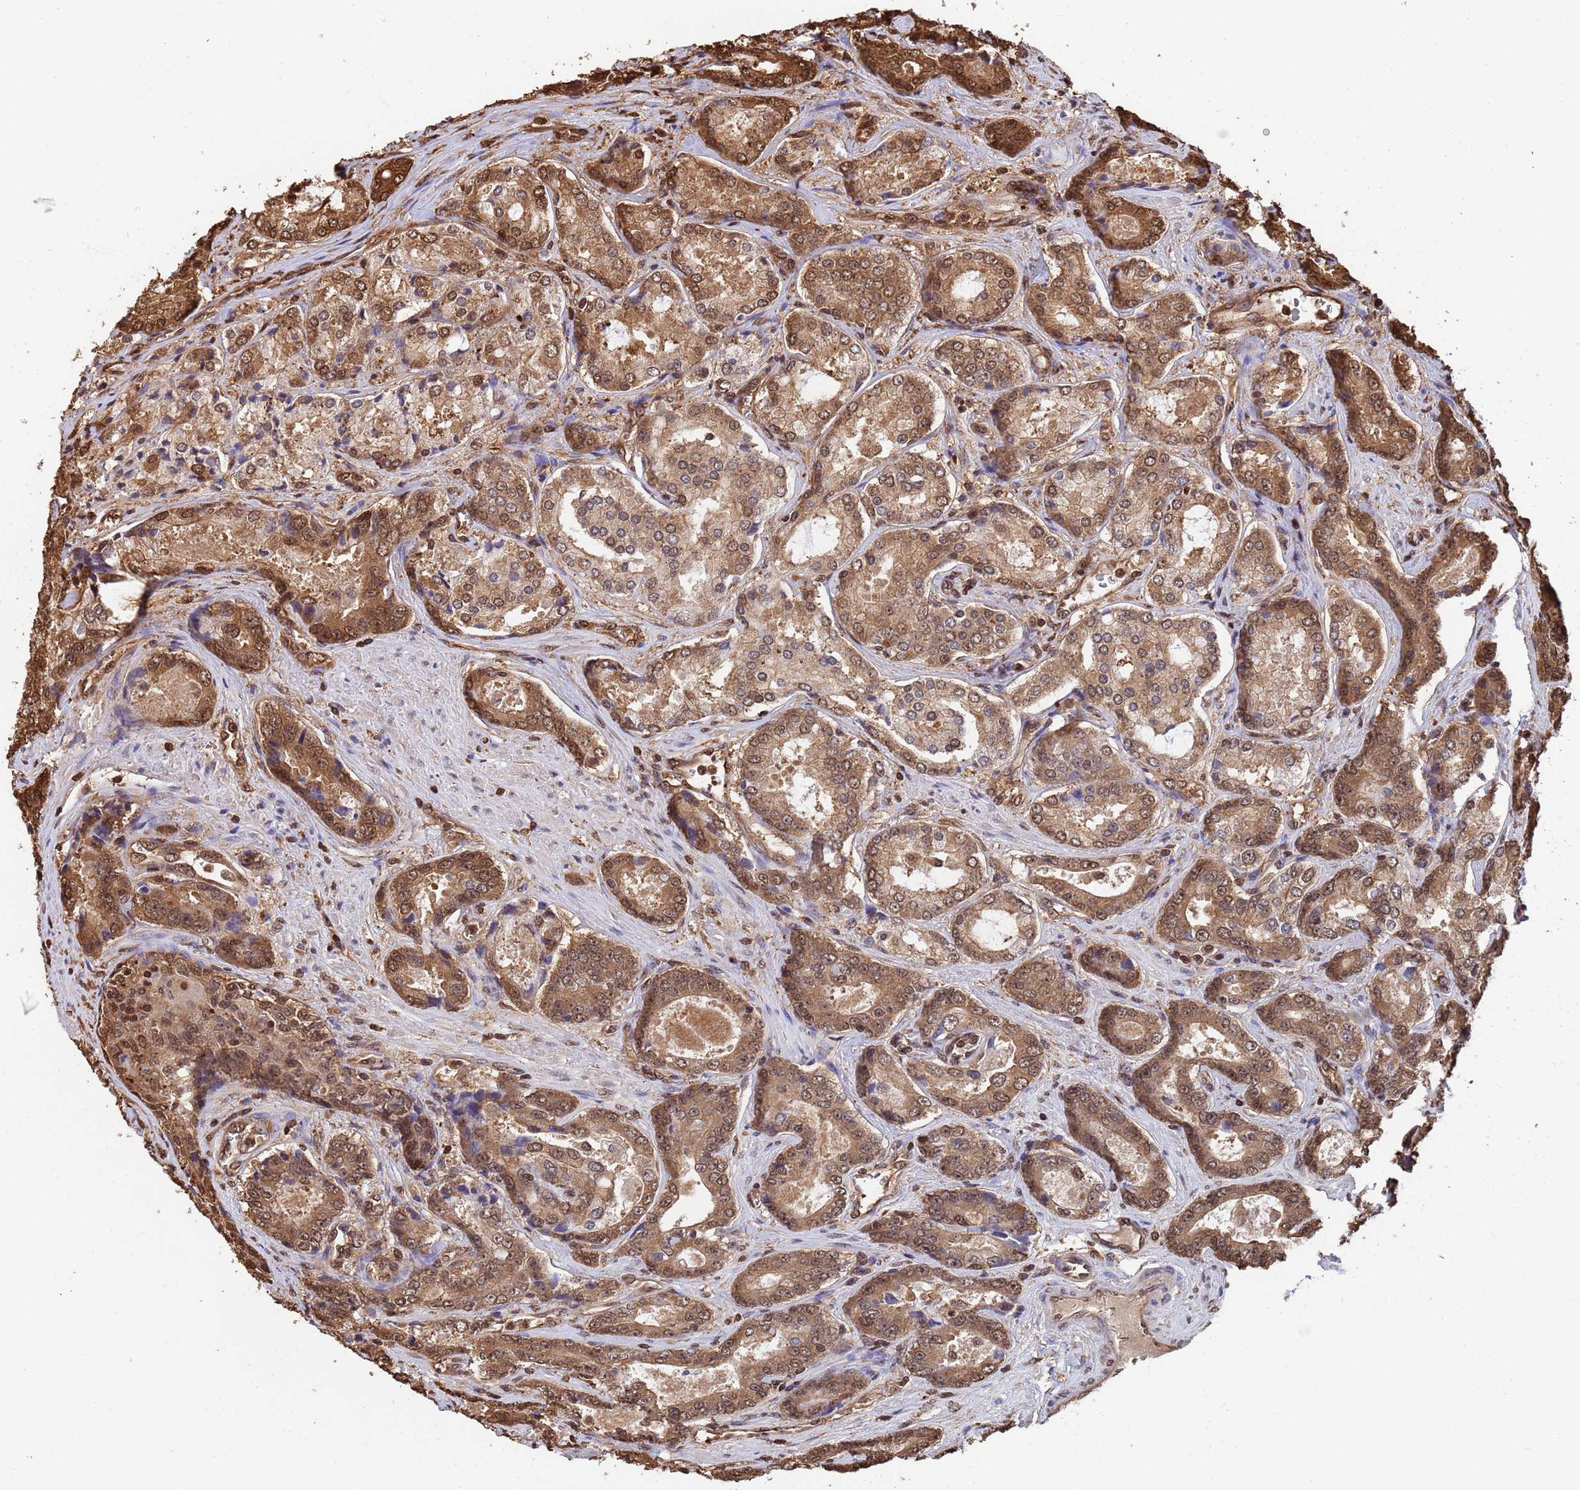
{"staining": {"intensity": "moderate", "quantity": ">75%", "location": "cytoplasmic/membranous,nuclear"}, "tissue": "prostate cancer", "cell_type": "Tumor cells", "image_type": "cancer", "snomed": [{"axis": "morphology", "description": "Adenocarcinoma, Low grade"}, {"axis": "topography", "description": "Prostate"}], "caption": "Immunohistochemistry image of prostate cancer (adenocarcinoma (low-grade)) stained for a protein (brown), which exhibits medium levels of moderate cytoplasmic/membranous and nuclear staining in about >75% of tumor cells.", "gene": "SUMO4", "patient": {"sex": "male", "age": 68}}